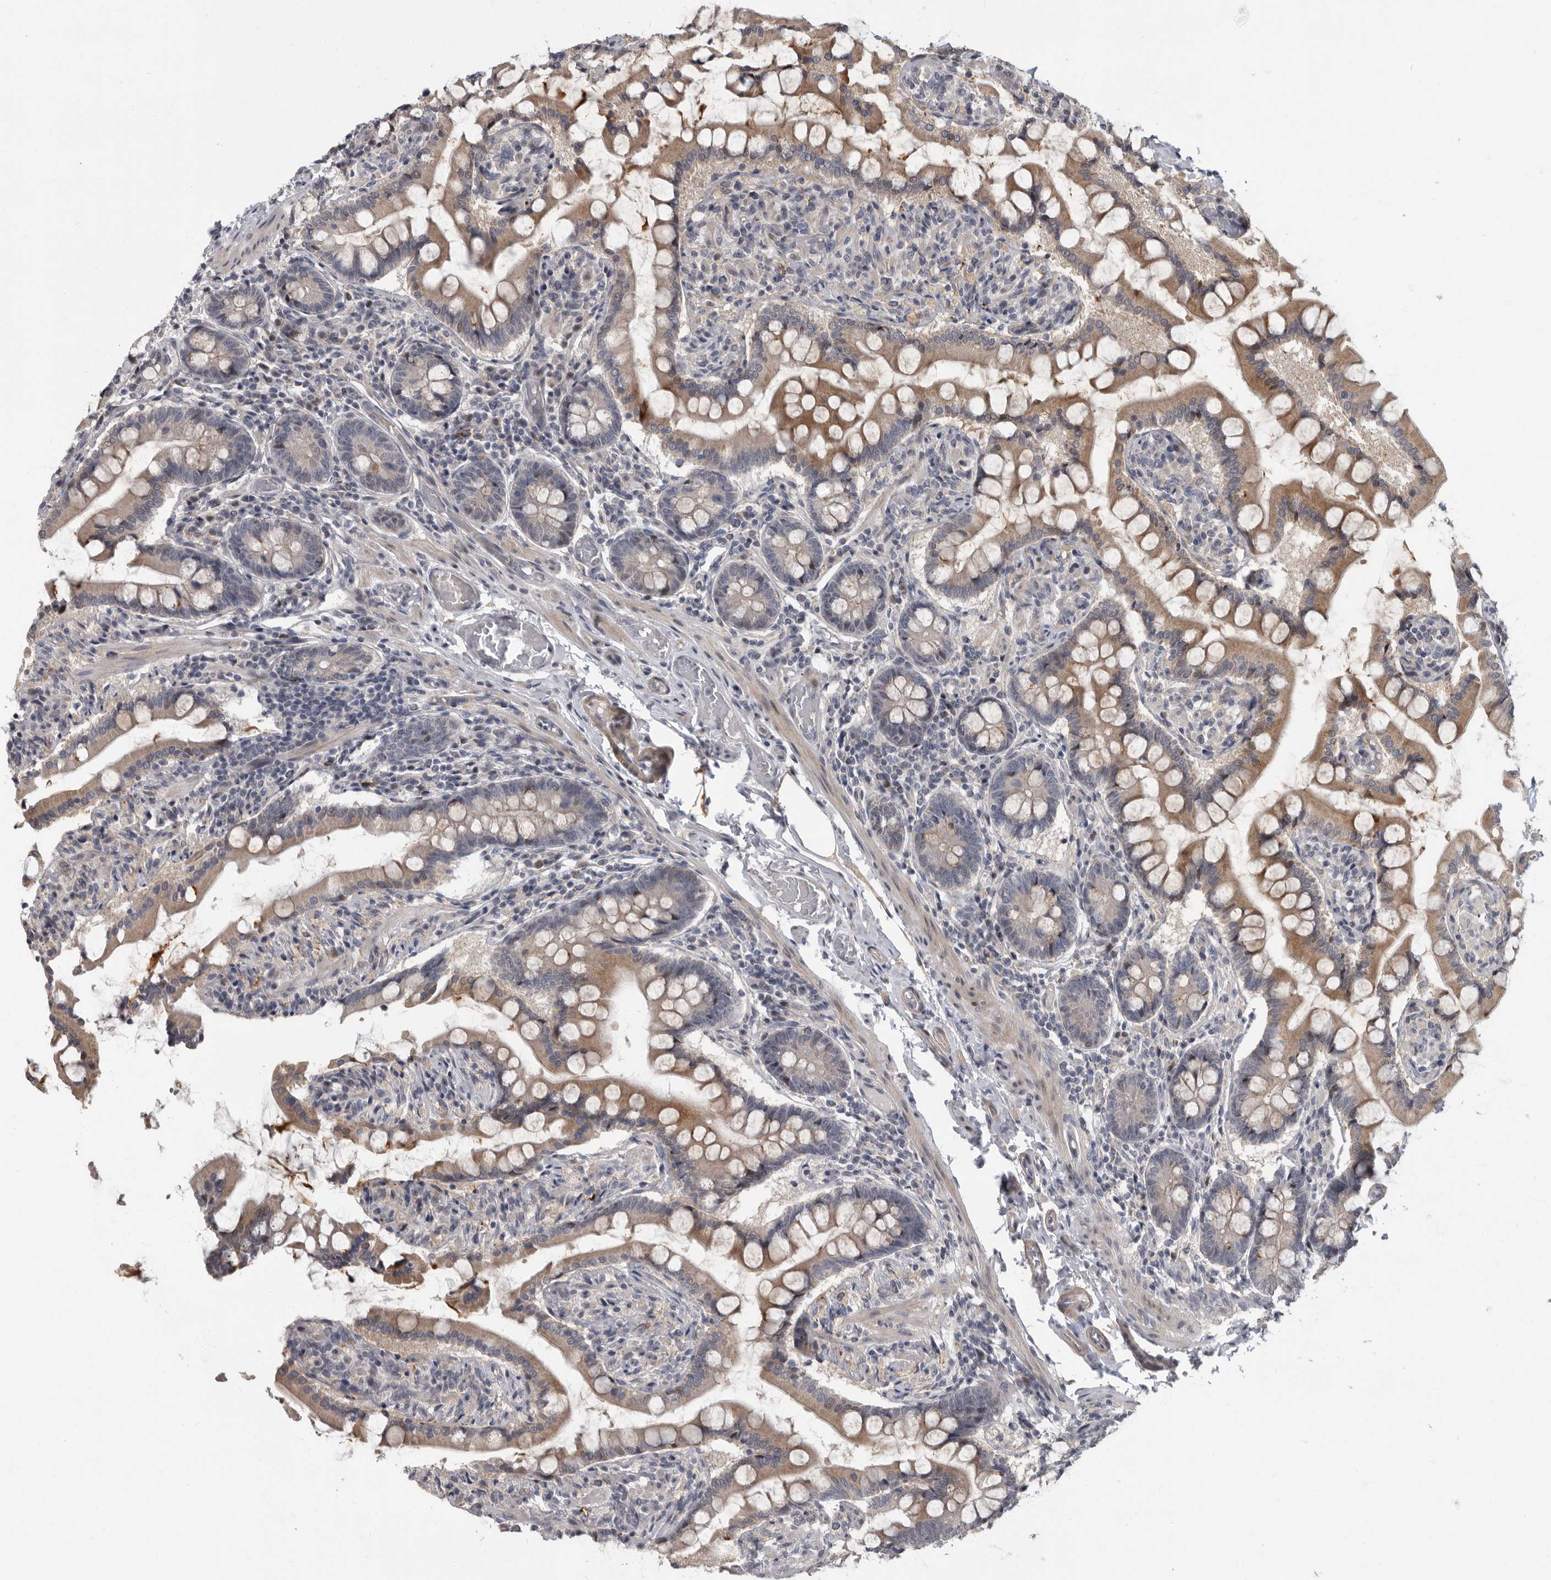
{"staining": {"intensity": "moderate", "quantity": ">75%", "location": "cytoplasmic/membranous"}, "tissue": "small intestine", "cell_type": "Glandular cells", "image_type": "normal", "snomed": [{"axis": "morphology", "description": "Normal tissue, NOS"}, {"axis": "topography", "description": "Small intestine"}], "caption": "The image exhibits staining of normal small intestine, revealing moderate cytoplasmic/membranous protein staining (brown color) within glandular cells.", "gene": "PDE7A", "patient": {"sex": "male", "age": 41}}